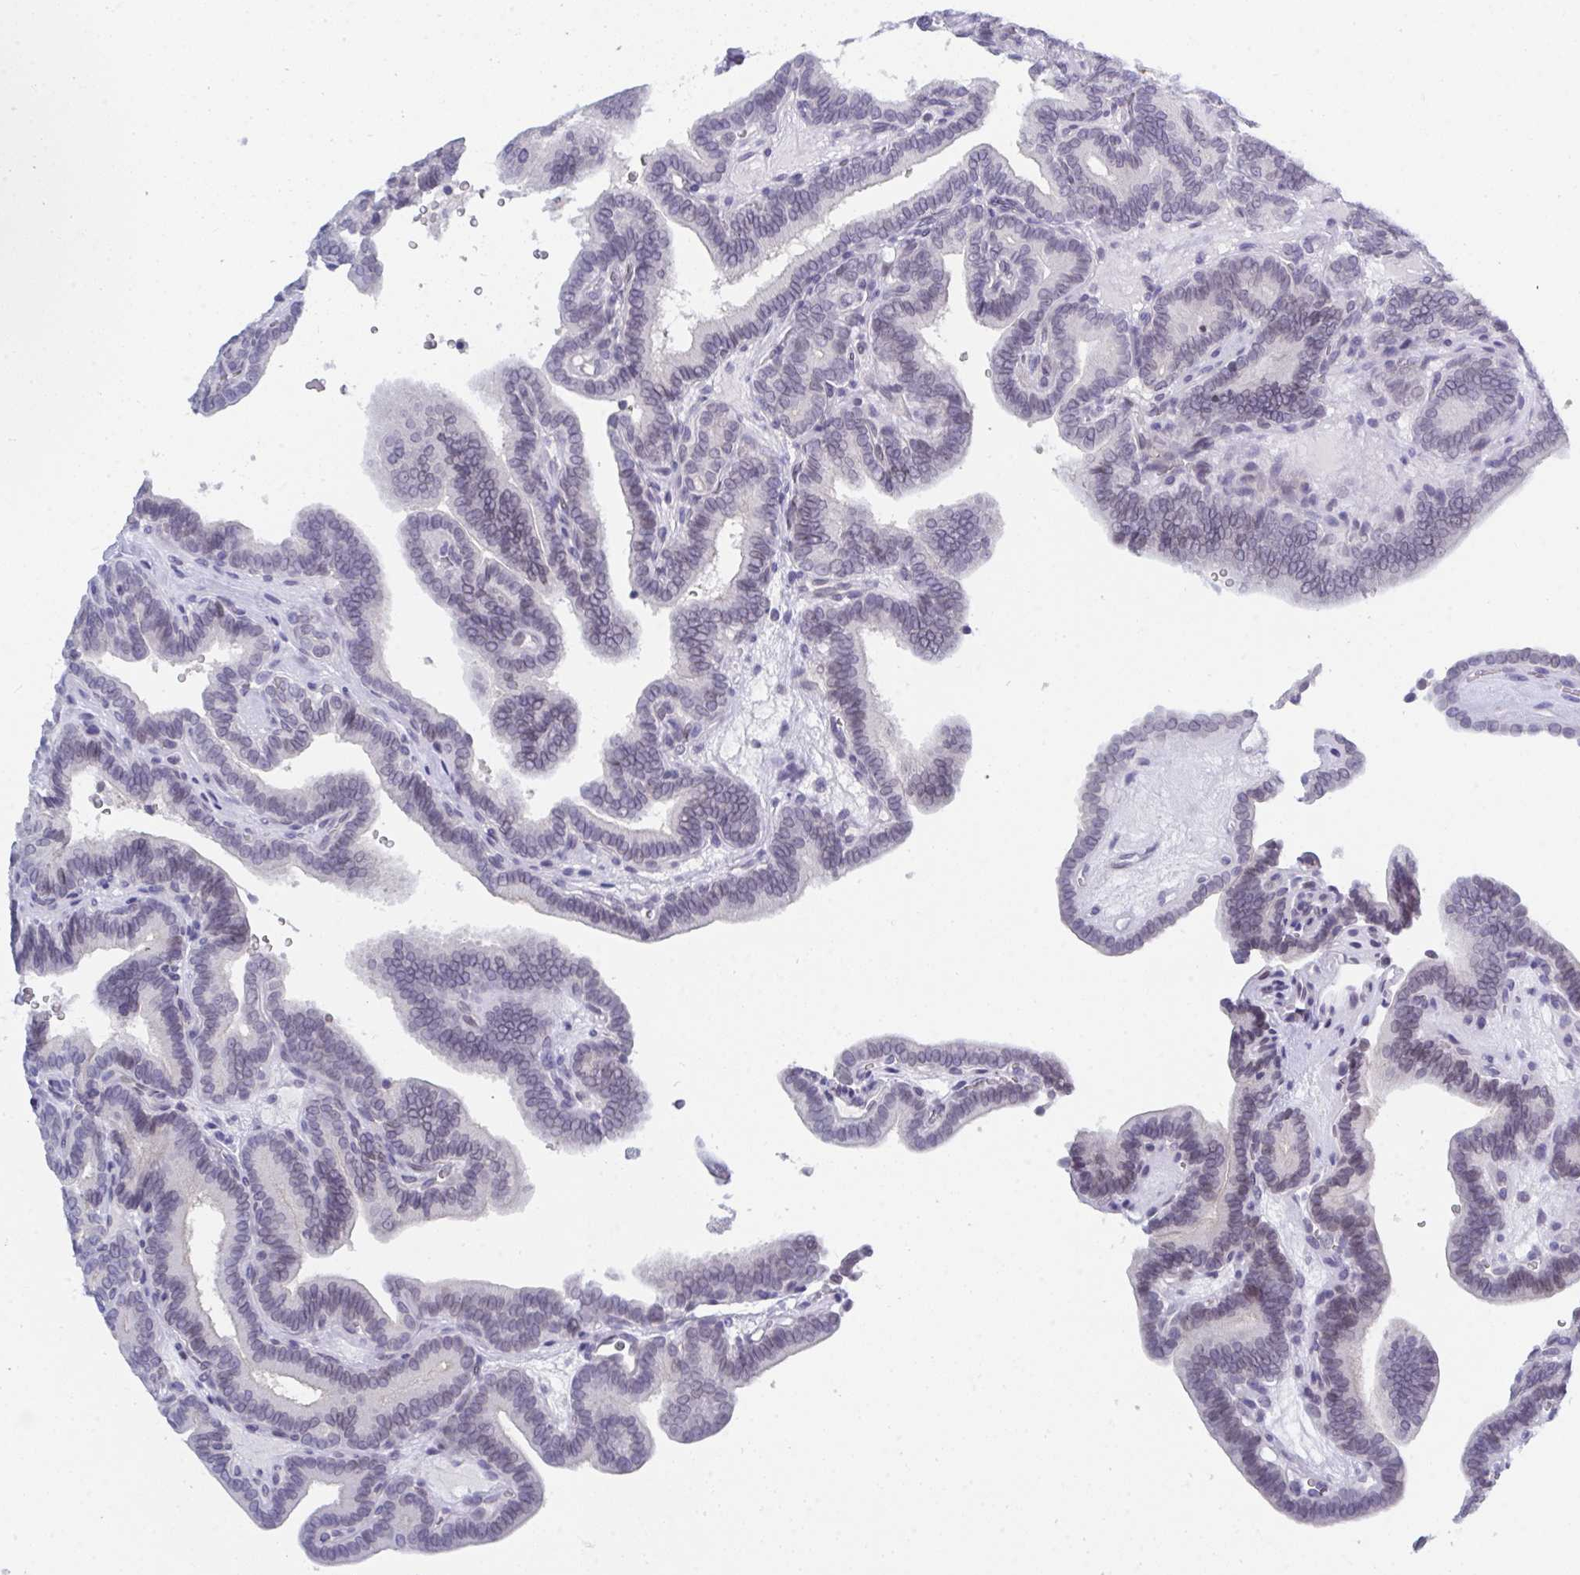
{"staining": {"intensity": "weak", "quantity": "25%-75%", "location": "nuclear"}, "tissue": "thyroid cancer", "cell_type": "Tumor cells", "image_type": "cancer", "snomed": [{"axis": "morphology", "description": "Papillary adenocarcinoma, NOS"}, {"axis": "topography", "description": "Thyroid gland"}], "caption": "Immunohistochemistry of human thyroid cancer (papillary adenocarcinoma) demonstrates low levels of weak nuclear positivity in approximately 25%-75% of tumor cells.", "gene": "BMAL2", "patient": {"sex": "female", "age": 21}}